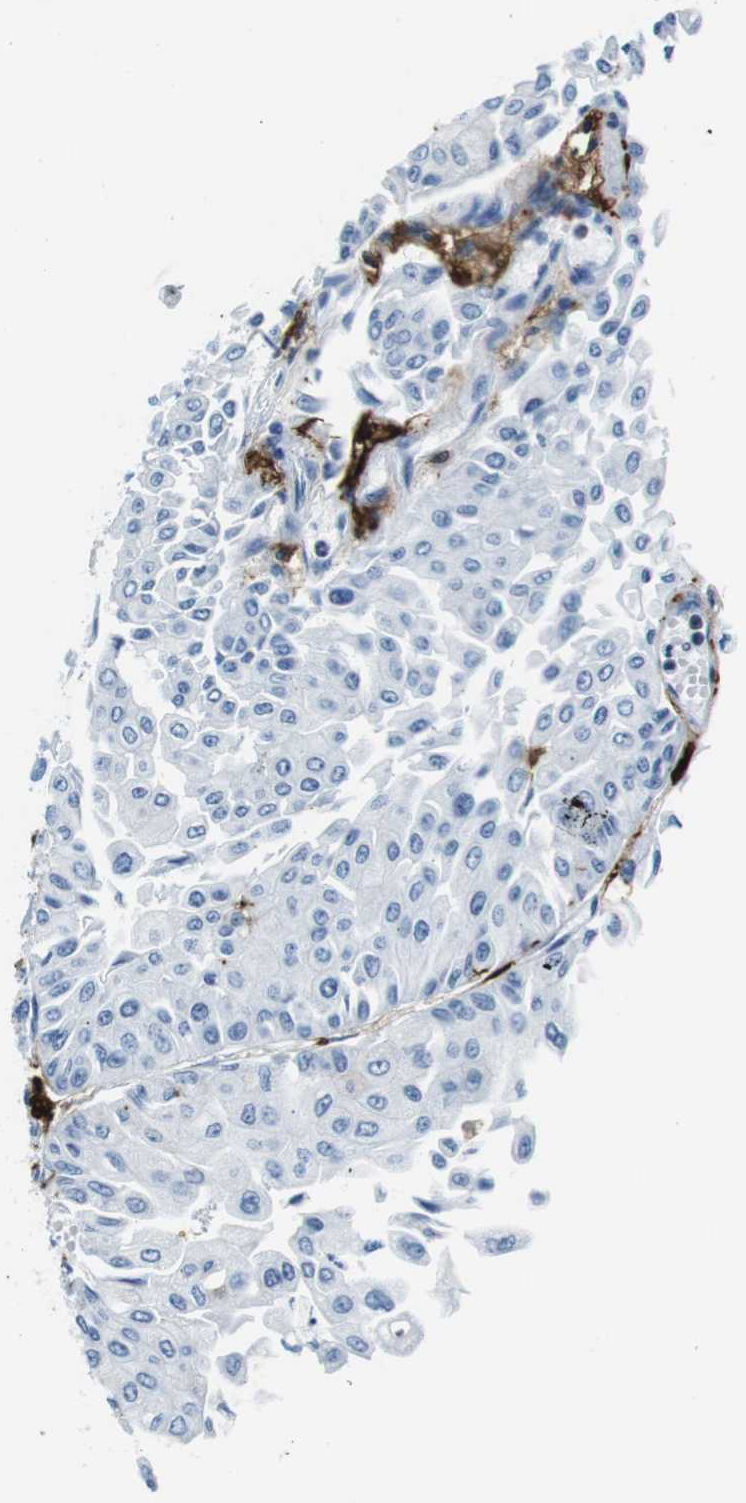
{"staining": {"intensity": "negative", "quantity": "none", "location": "none"}, "tissue": "urothelial cancer", "cell_type": "Tumor cells", "image_type": "cancer", "snomed": [{"axis": "morphology", "description": "Urothelial carcinoma, Low grade"}, {"axis": "topography", "description": "Urinary bladder"}], "caption": "Image shows no protein staining in tumor cells of low-grade urothelial carcinoma tissue.", "gene": "HLA-DRB1", "patient": {"sex": "male", "age": 67}}